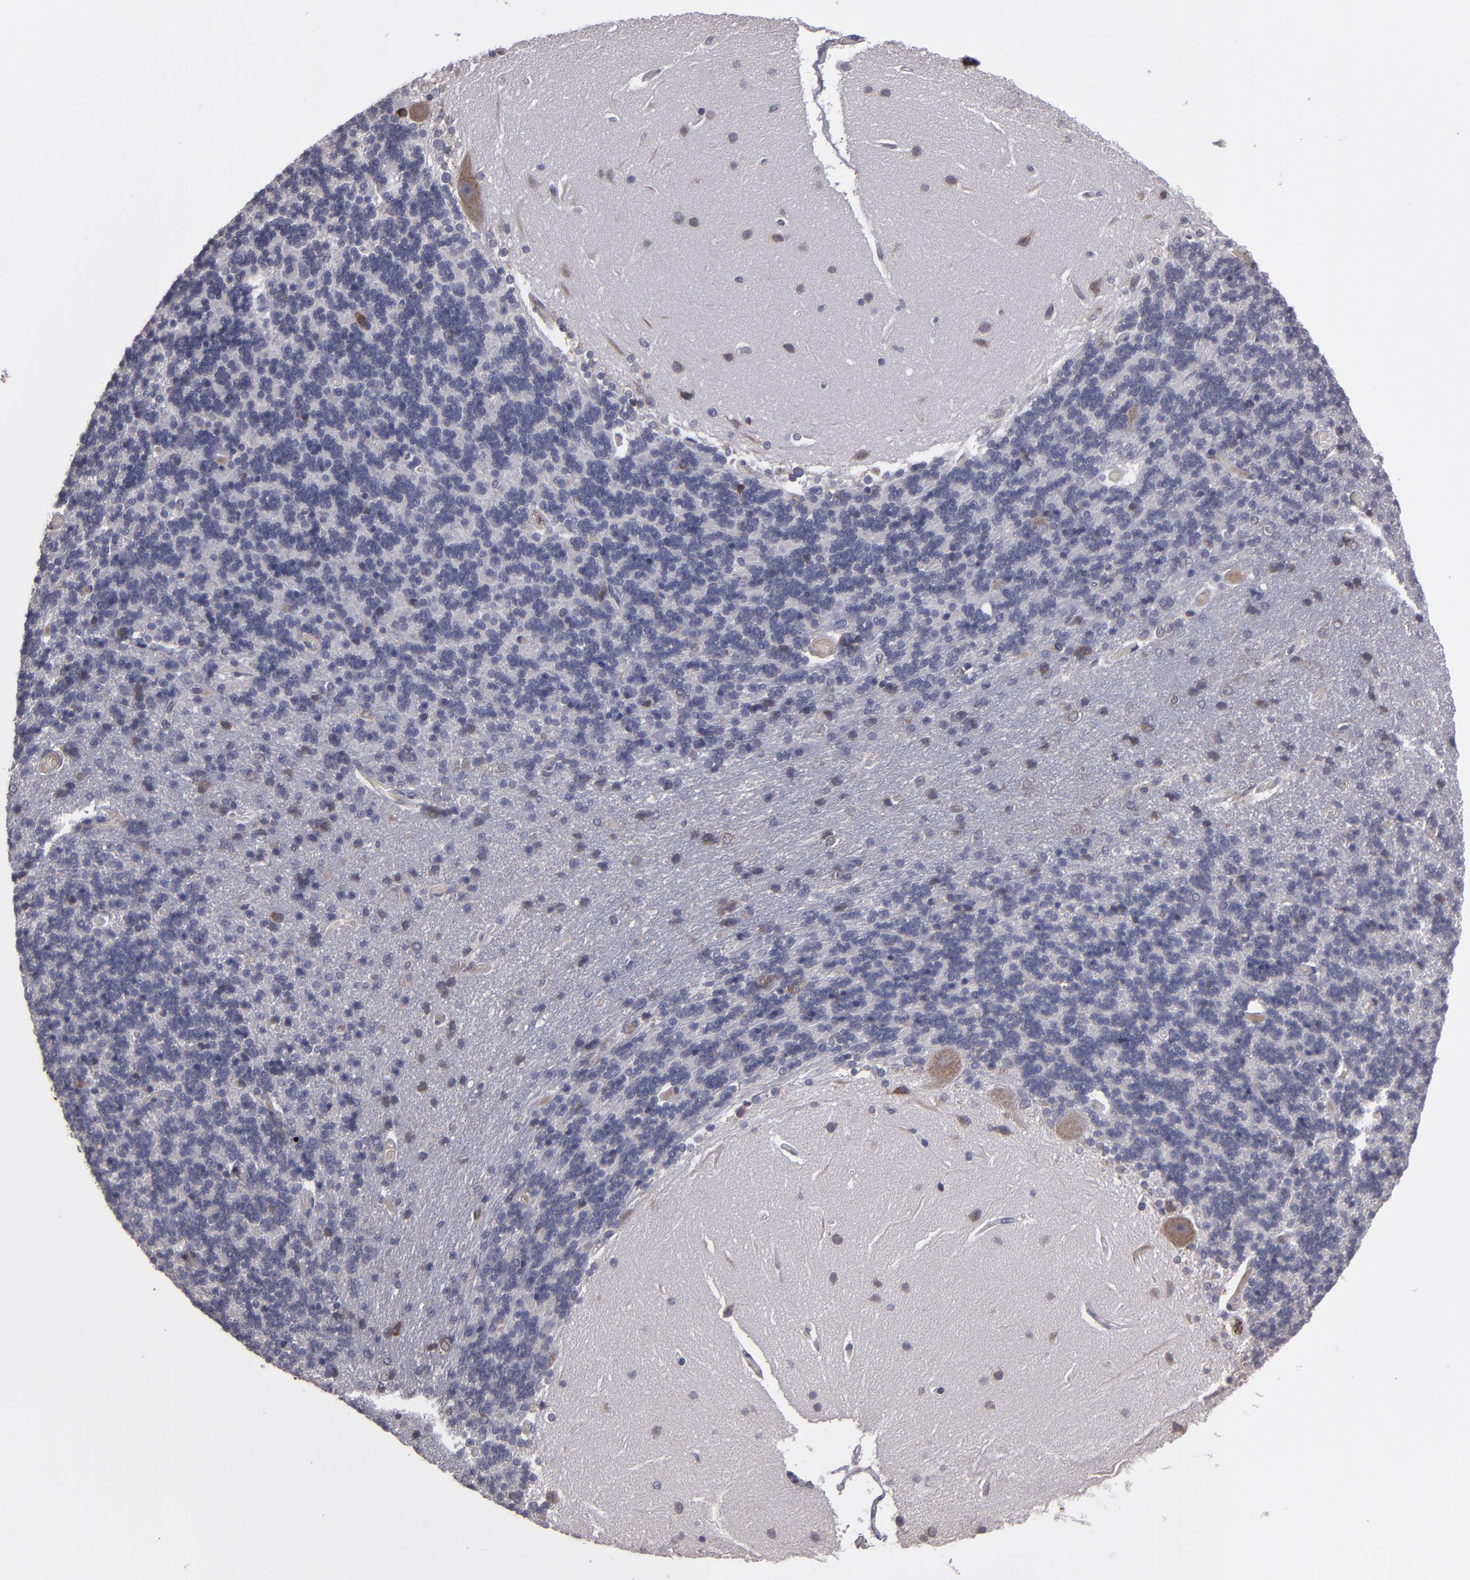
{"staining": {"intensity": "negative", "quantity": "none", "location": "none"}, "tissue": "cerebellum", "cell_type": "Cells in granular layer", "image_type": "normal", "snomed": [{"axis": "morphology", "description": "Normal tissue, NOS"}, {"axis": "topography", "description": "Cerebellum"}], "caption": "Cerebellum was stained to show a protein in brown. There is no significant staining in cells in granular layer. The staining is performed using DAB brown chromogen with nuclei counter-stained in using hematoxylin.", "gene": "IL12A", "patient": {"sex": "female", "age": 54}}